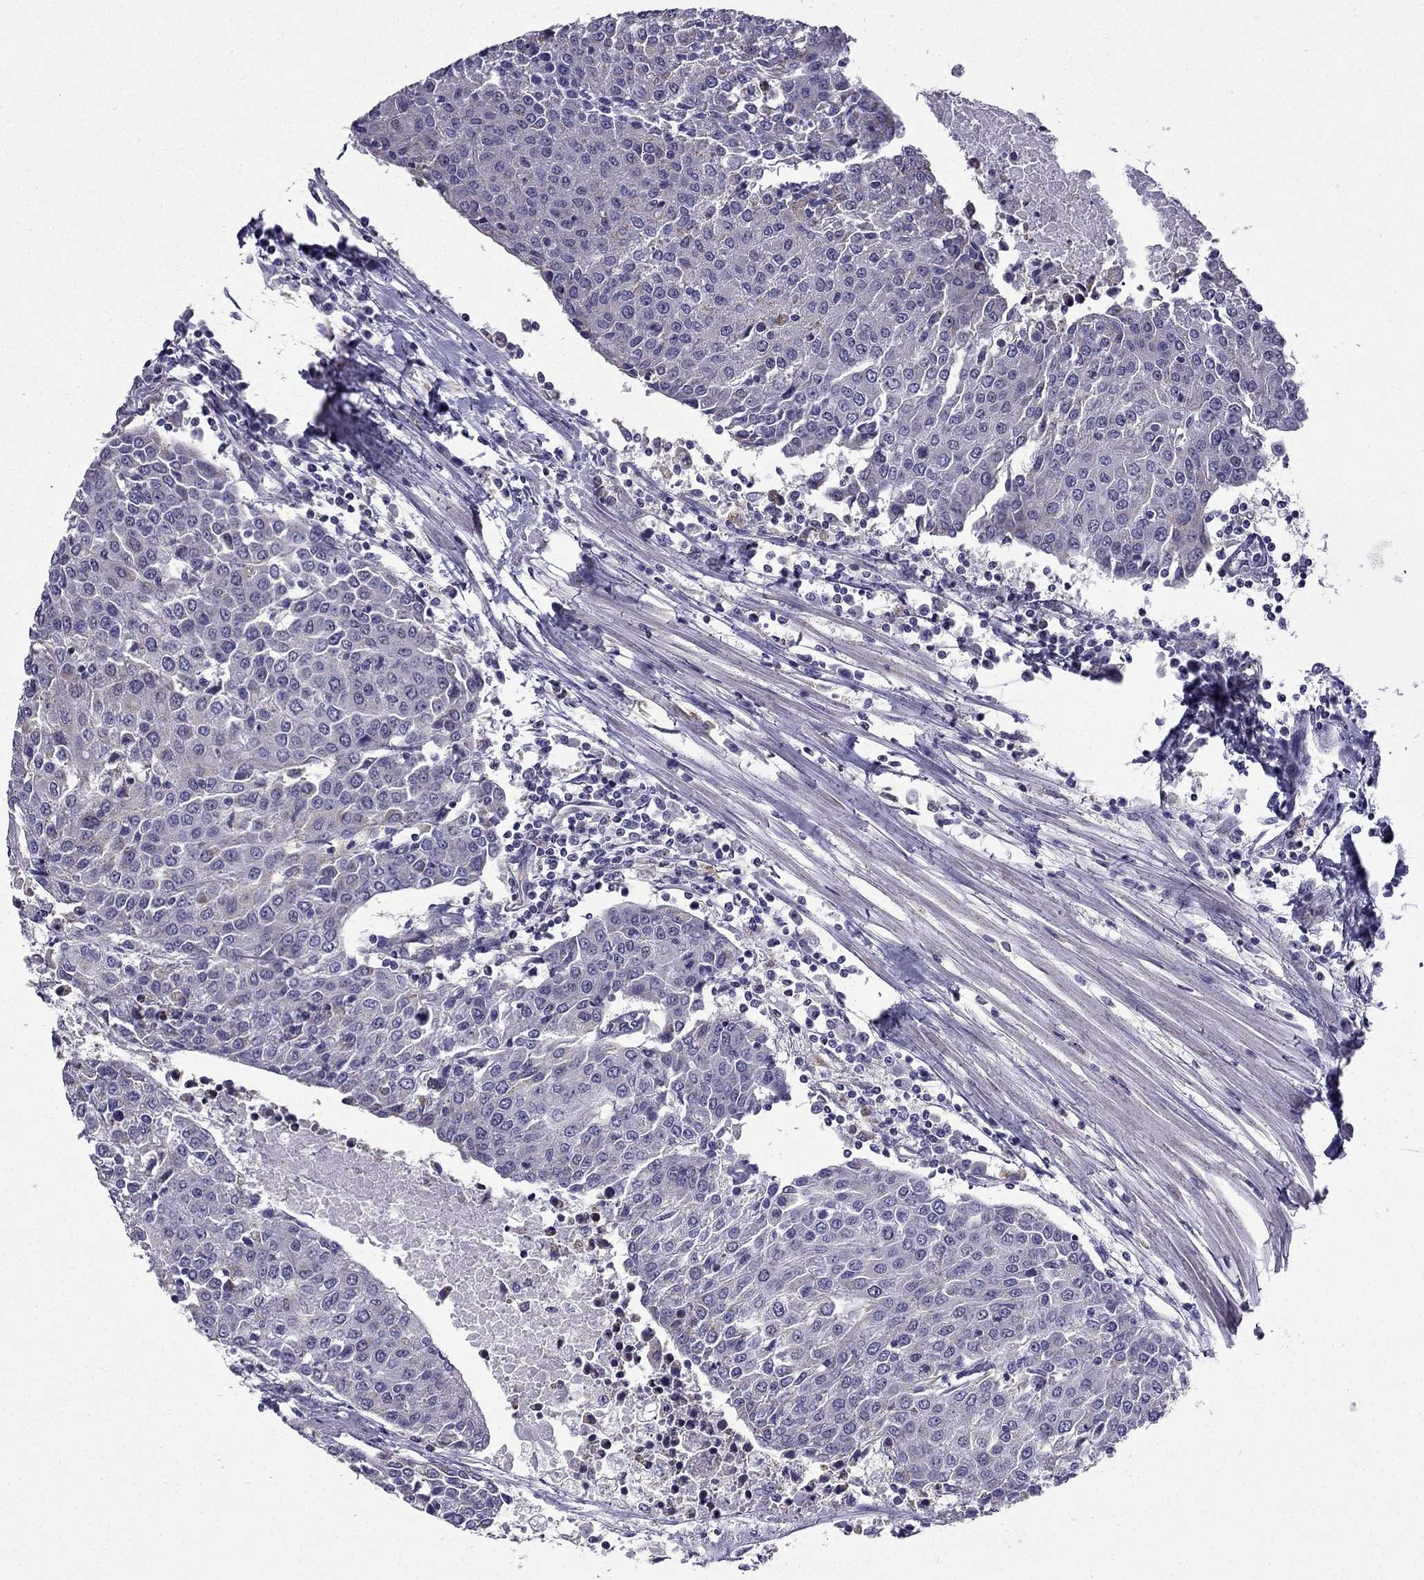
{"staining": {"intensity": "negative", "quantity": "none", "location": "none"}, "tissue": "urothelial cancer", "cell_type": "Tumor cells", "image_type": "cancer", "snomed": [{"axis": "morphology", "description": "Urothelial carcinoma, High grade"}, {"axis": "topography", "description": "Urinary bladder"}], "caption": "Histopathology image shows no significant protein positivity in tumor cells of urothelial carcinoma (high-grade).", "gene": "SLC6A2", "patient": {"sex": "female", "age": 85}}